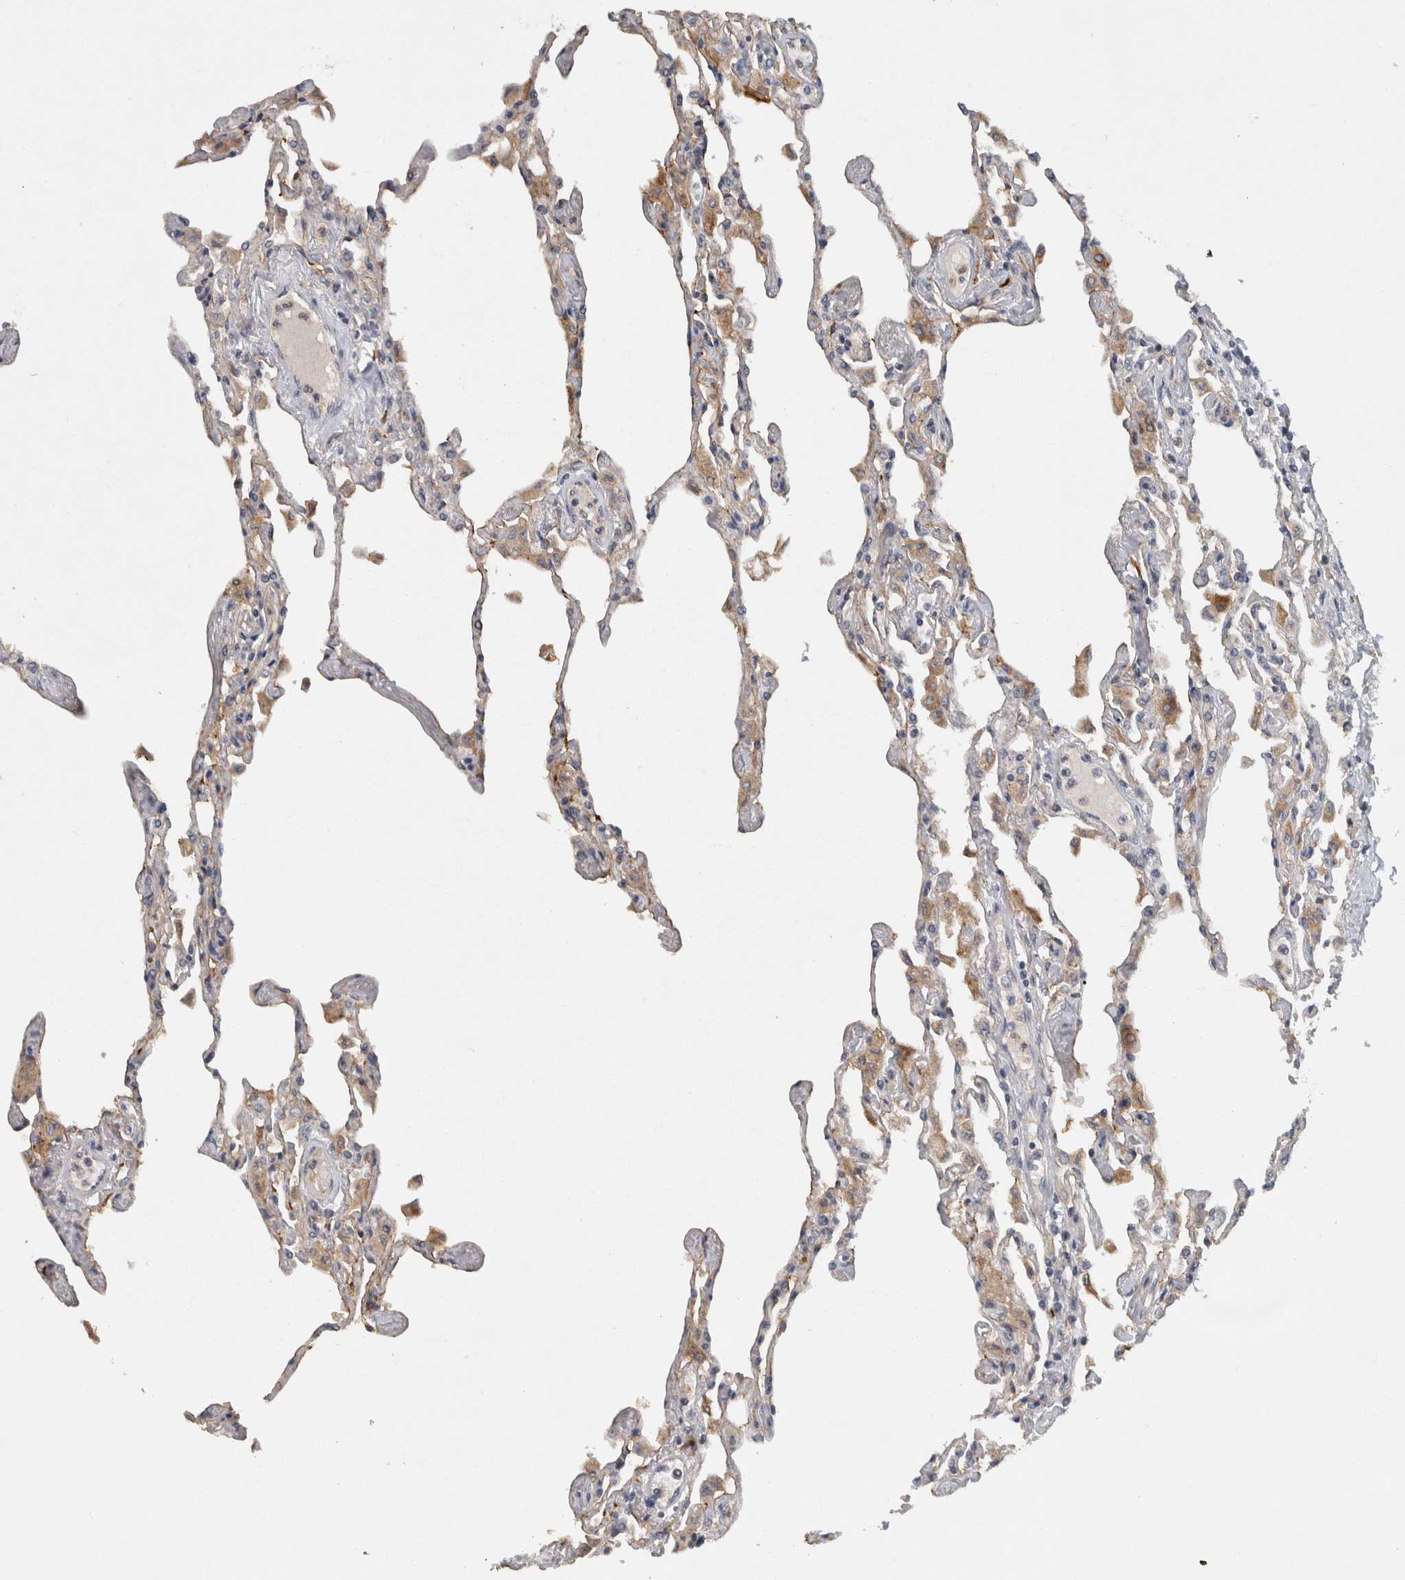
{"staining": {"intensity": "negative", "quantity": "none", "location": "none"}, "tissue": "lung", "cell_type": "Alveolar cells", "image_type": "normal", "snomed": [{"axis": "morphology", "description": "Normal tissue, NOS"}, {"axis": "topography", "description": "Bronchus"}, {"axis": "topography", "description": "Lung"}], "caption": "High magnification brightfield microscopy of unremarkable lung stained with DAB (brown) and counterstained with hematoxylin (blue): alveolar cells show no significant positivity. (DAB immunohistochemistry (IHC) visualized using brightfield microscopy, high magnification).", "gene": "HEXD", "patient": {"sex": "female", "age": 49}}